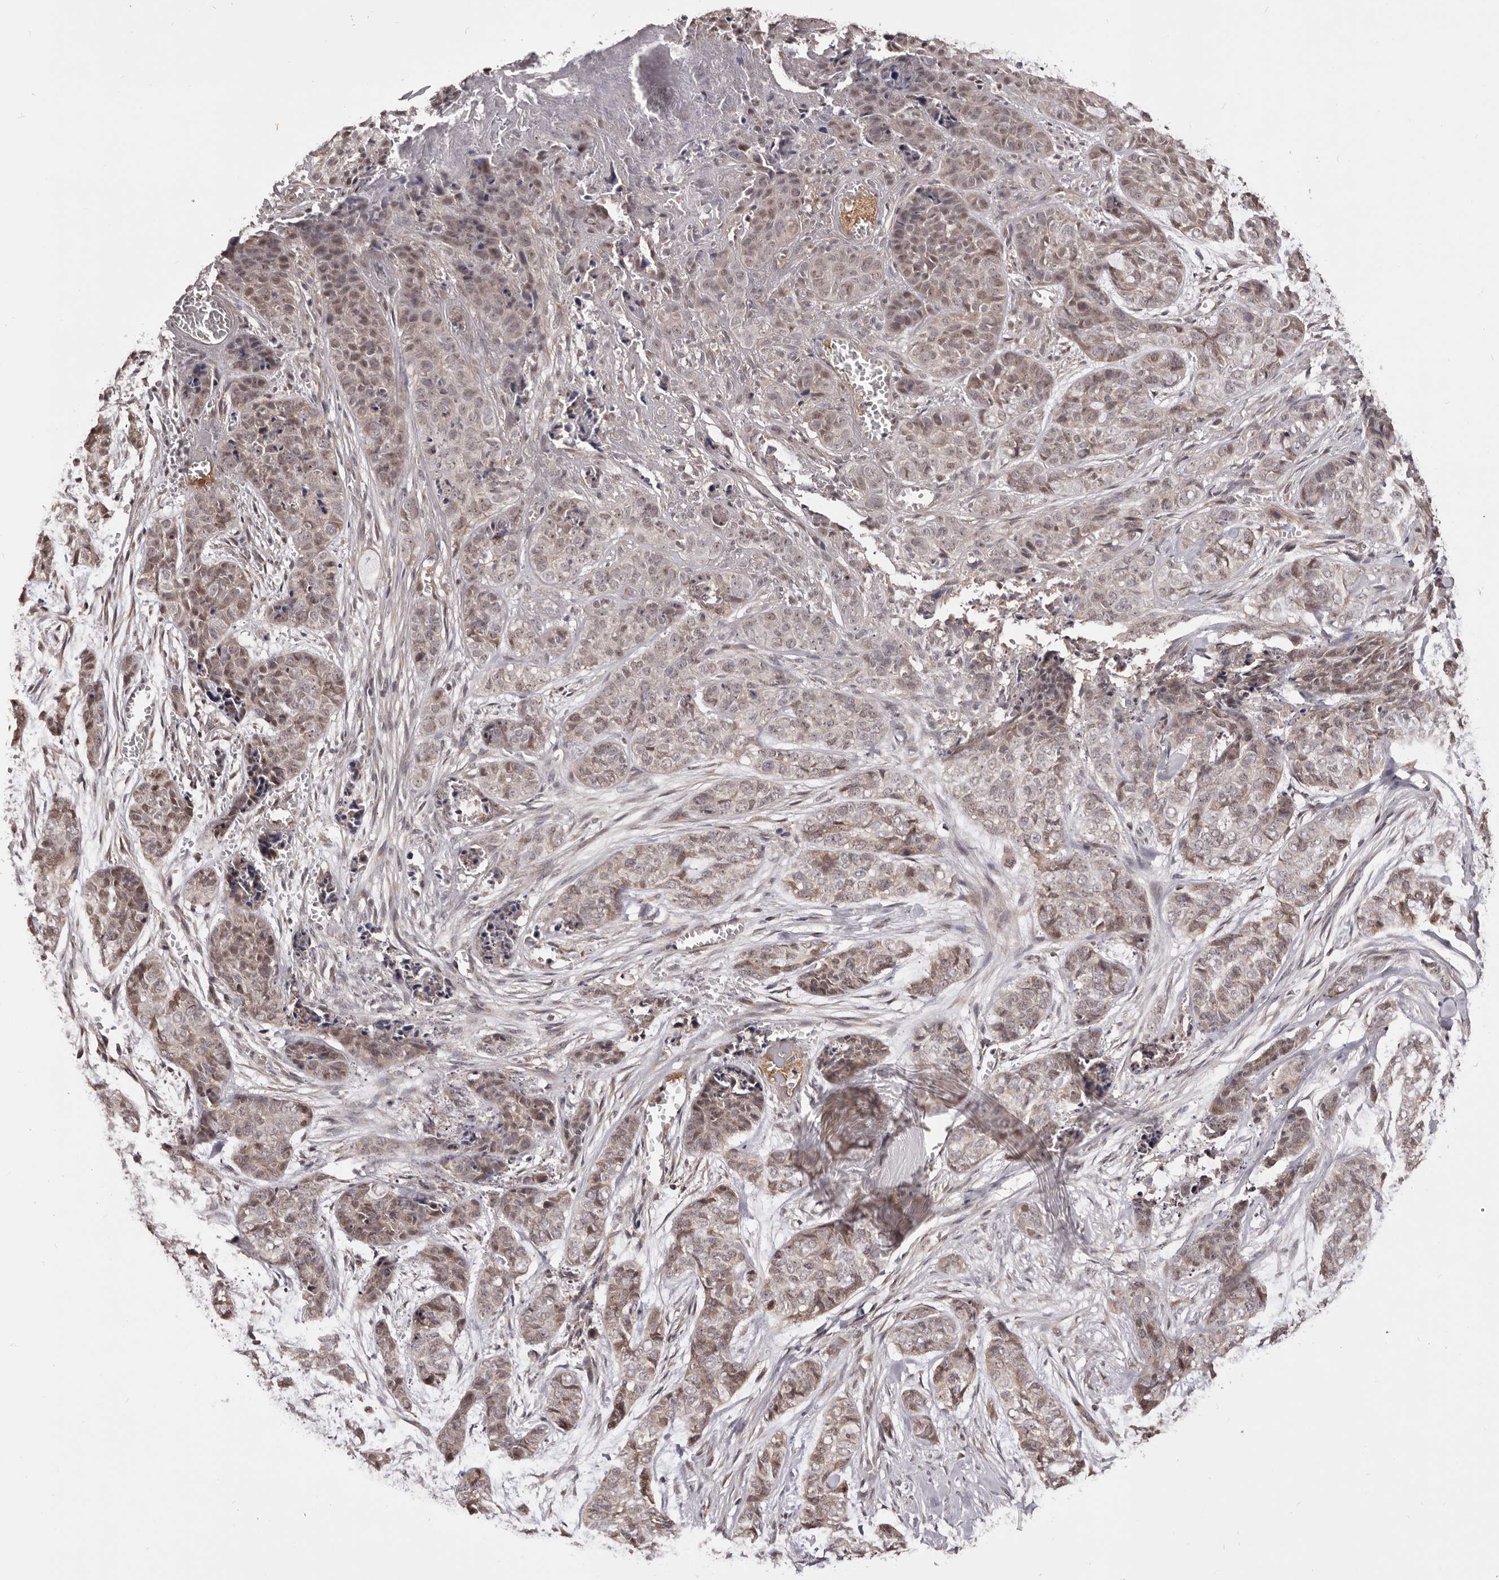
{"staining": {"intensity": "weak", "quantity": ">75%", "location": "cytoplasmic/membranous,nuclear"}, "tissue": "skin cancer", "cell_type": "Tumor cells", "image_type": "cancer", "snomed": [{"axis": "morphology", "description": "Basal cell carcinoma"}, {"axis": "topography", "description": "Skin"}], "caption": "Skin basal cell carcinoma stained with DAB immunohistochemistry displays low levels of weak cytoplasmic/membranous and nuclear expression in about >75% of tumor cells.", "gene": "NOL12", "patient": {"sex": "female", "age": 64}}